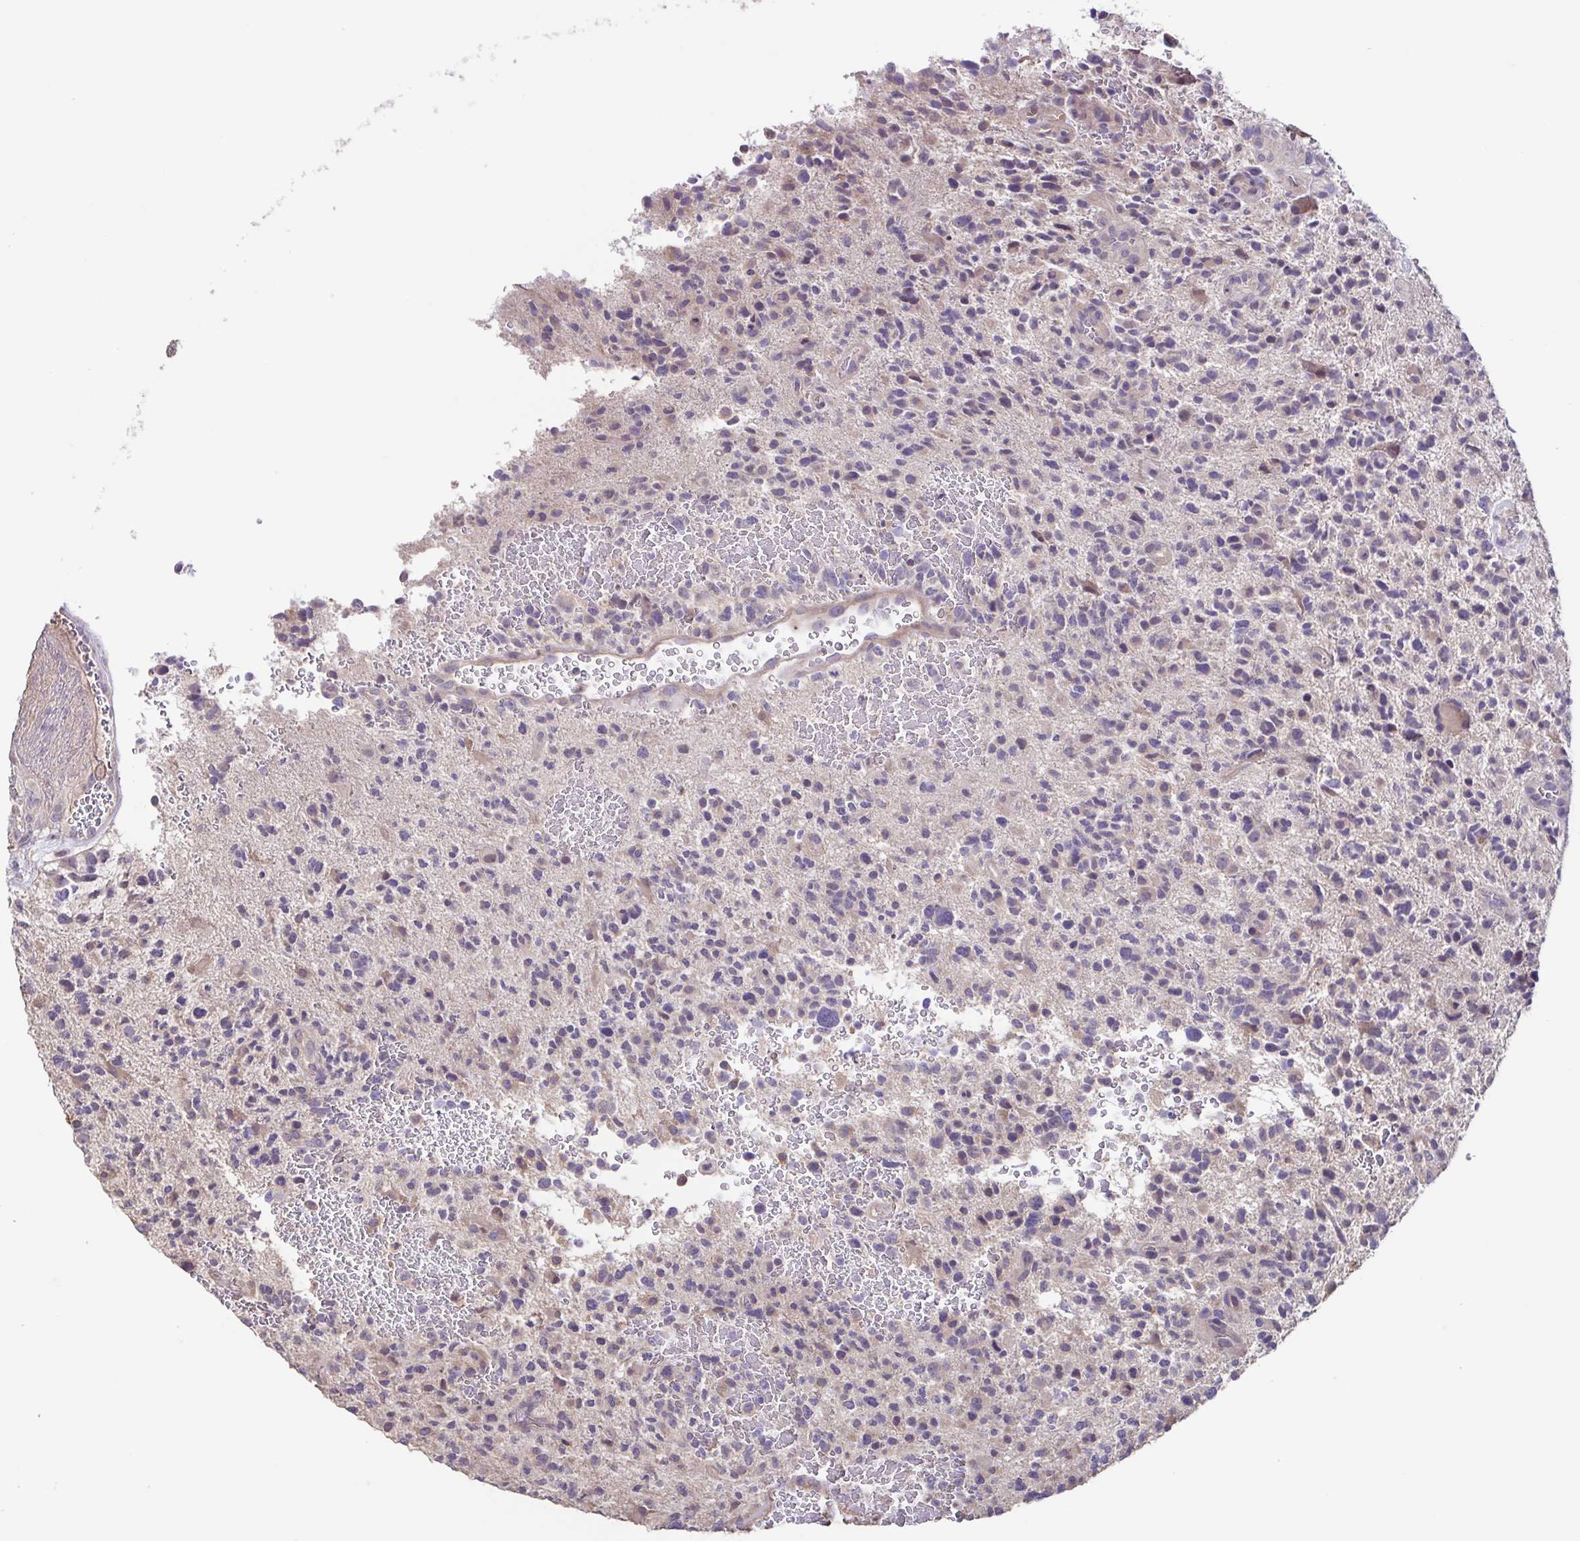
{"staining": {"intensity": "negative", "quantity": "none", "location": "none"}, "tissue": "glioma", "cell_type": "Tumor cells", "image_type": "cancer", "snomed": [{"axis": "morphology", "description": "Glioma, malignant, High grade"}, {"axis": "topography", "description": "Brain"}], "caption": "High power microscopy photomicrograph of an immunohistochemistry (IHC) image of glioma, revealing no significant expression in tumor cells.", "gene": "ACTRT2", "patient": {"sex": "female", "age": 71}}